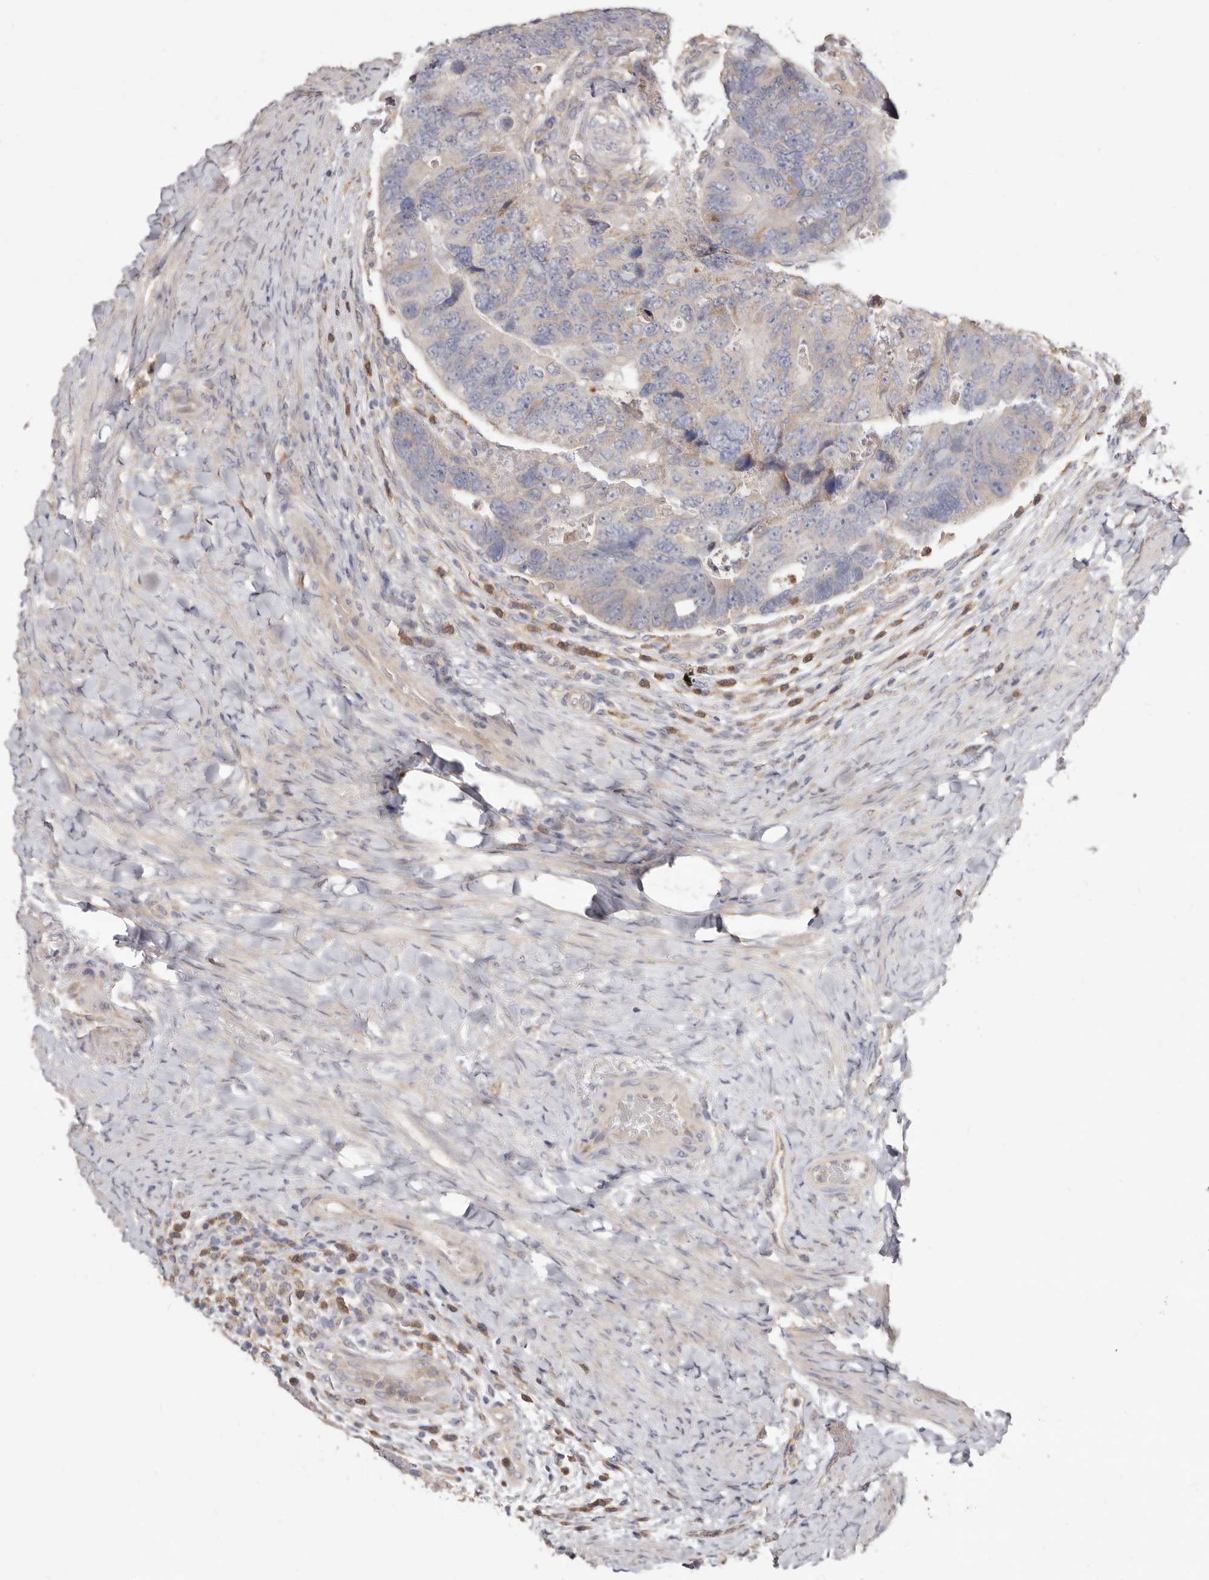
{"staining": {"intensity": "negative", "quantity": "none", "location": "none"}, "tissue": "colorectal cancer", "cell_type": "Tumor cells", "image_type": "cancer", "snomed": [{"axis": "morphology", "description": "Adenocarcinoma, NOS"}, {"axis": "topography", "description": "Rectum"}], "caption": "Colorectal cancer (adenocarcinoma) was stained to show a protein in brown. There is no significant expression in tumor cells.", "gene": "LRRC25", "patient": {"sex": "male", "age": 59}}